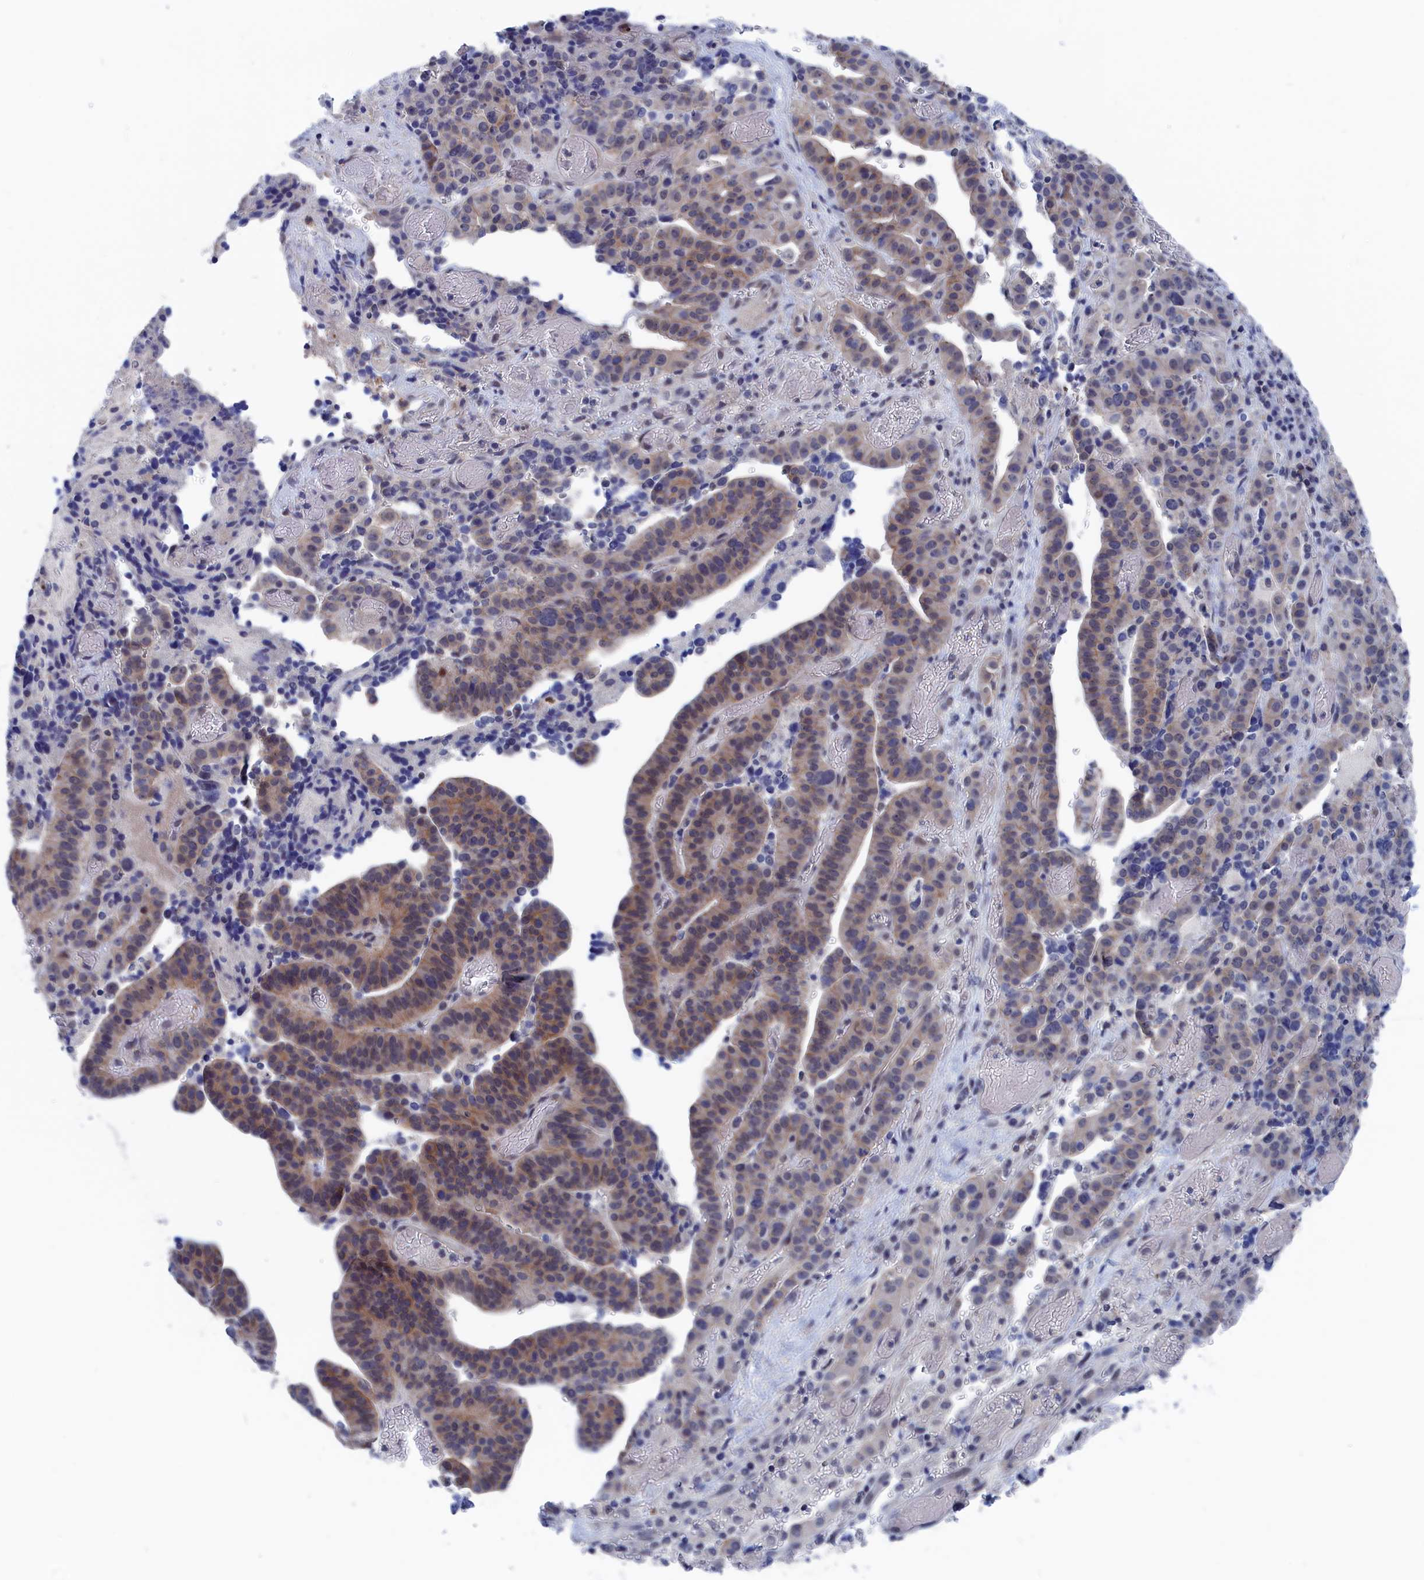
{"staining": {"intensity": "weak", "quantity": "25%-75%", "location": "cytoplasmic/membranous"}, "tissue": "stomach cancer", "cell_type": "Tumor cells", "image_type": "cancer", "snomed": [{"axis": "morphology", "description": "Adenocarcinoma, NOS"}, {"axis": "topography", "description": "Stomach"}], "caption": "This is a photomicrograph of immunohistochemistry (IHC) staining of stomach cancer, which shows weak expression in the cytoplasmic/membranous of tumor cells.", "gene": "MARCHF3", "patient": {"sex": "male", "age": 48}}